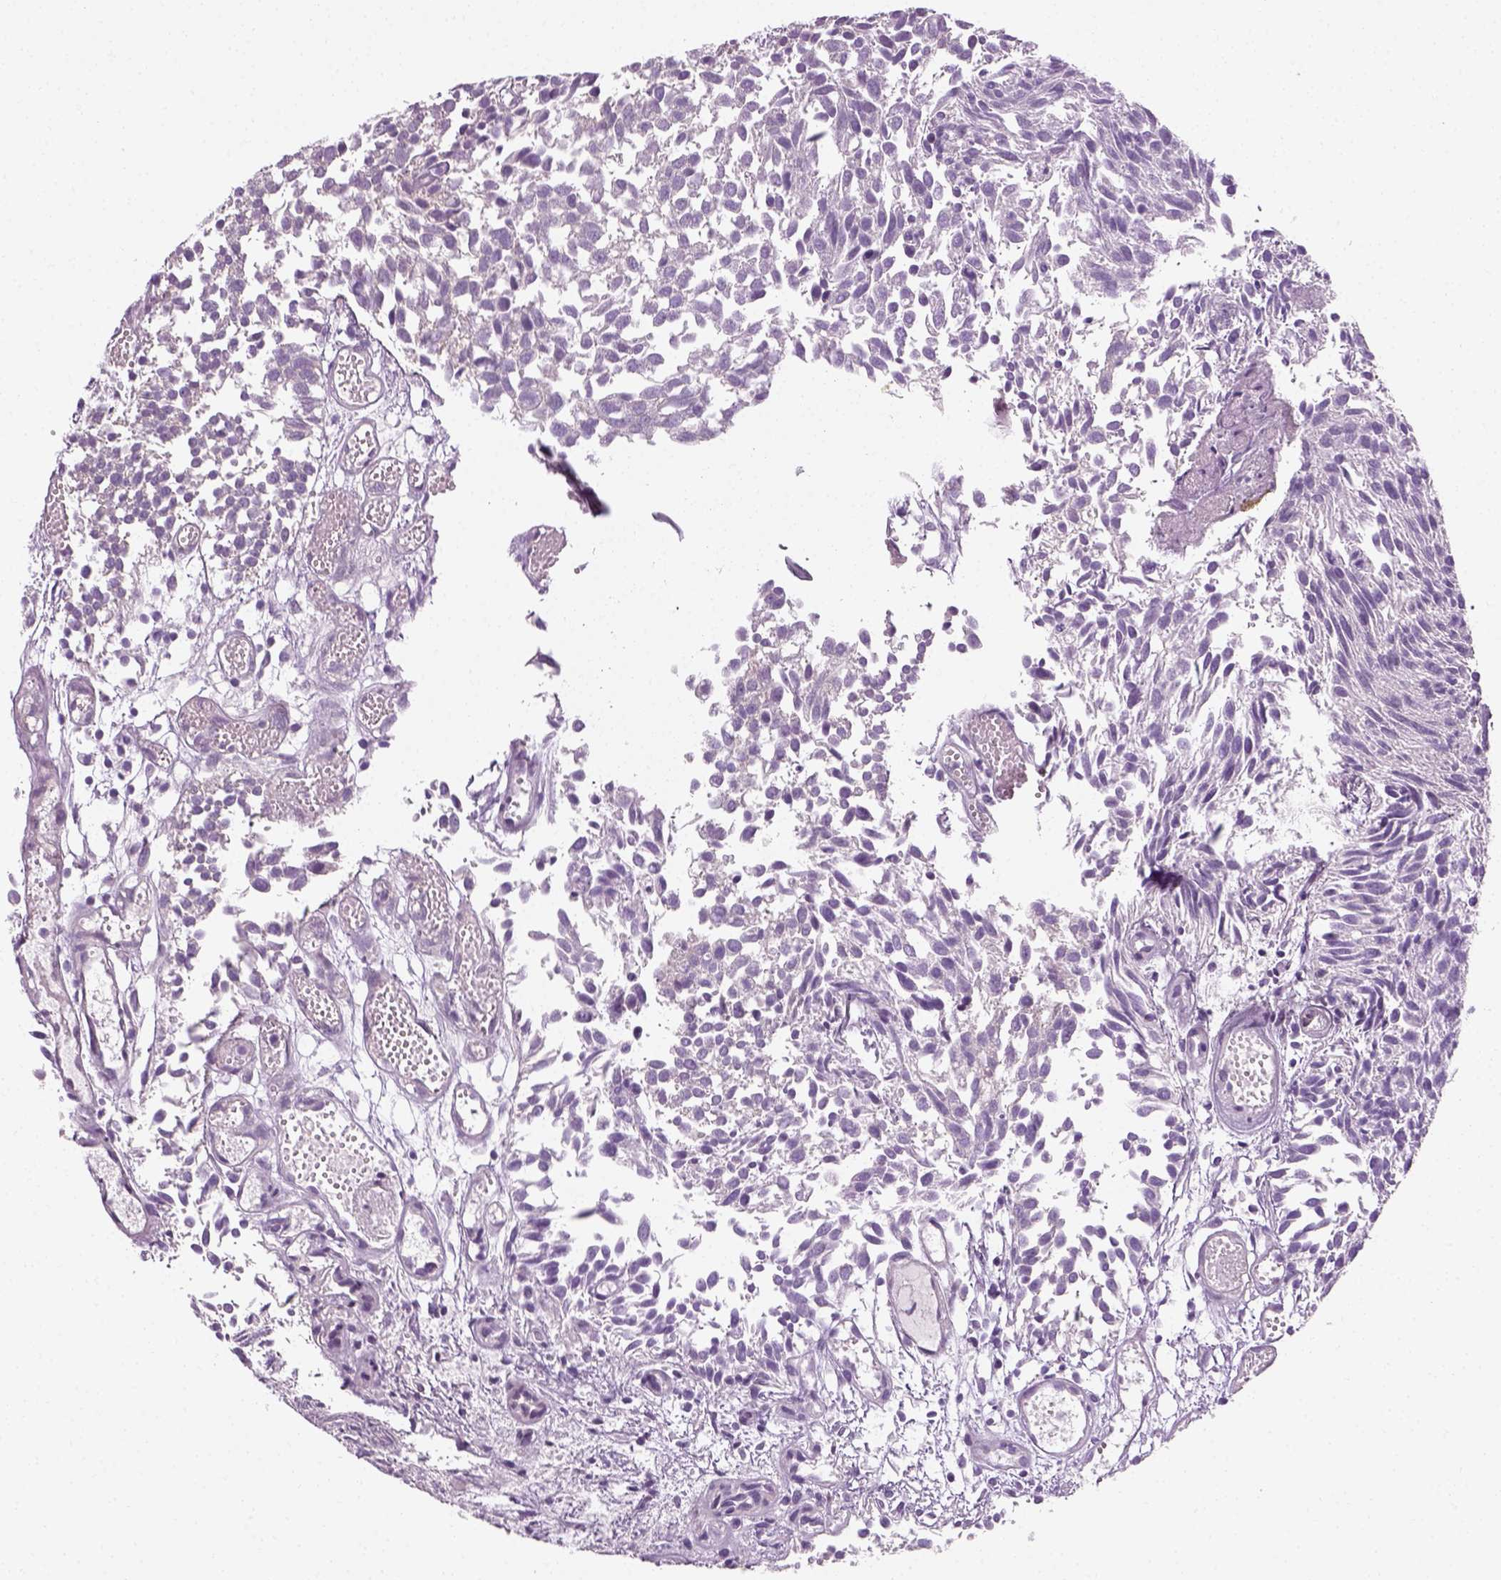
{"staining": {"intensity": "negative", "quantity": "none", "location": "none"}, "tissue": "urothelial cancer", "cell_type": "Tumor cells", "image_type": "cancer", "snomed": [{"axis": "morphology", "description": "Urothelial carcinoma, Low grade"}, {"axis": "topography", "description": "Urinary bladder"}], "caption": "The image reveals no significant staining in tumor cells of urothelial cancer.", "gene": "SPATA31E1", "patient": {"sex": "male", "age": 70}}